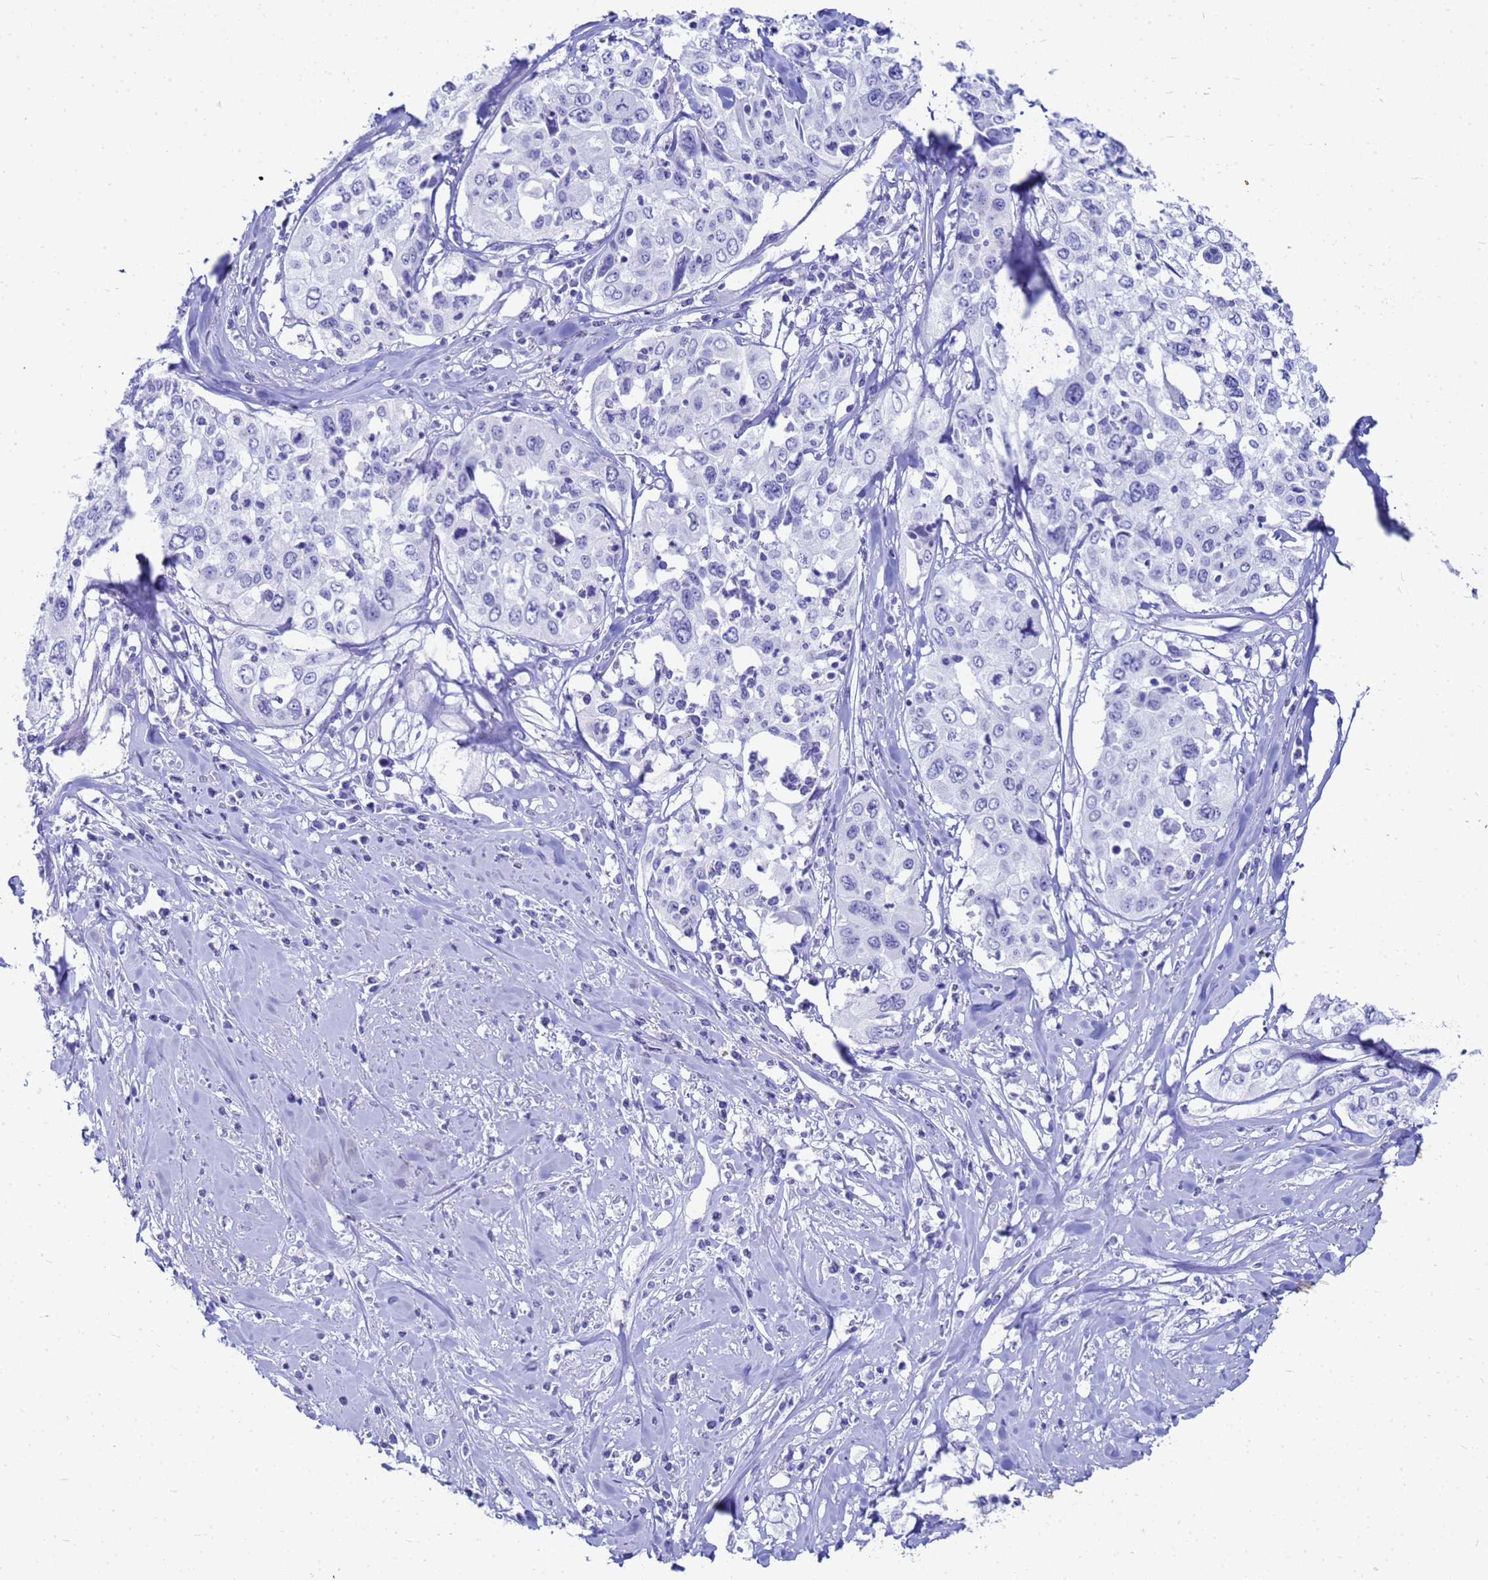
{"staining": {"intensity": "negative", "quantity": "none", "location": "none"}, "tissue": "cervical cancer", "cell_type": "Tumor cells", "image_type": "cancer", "snomed": [{"axis": "morphology", "description": "Squamous cell carcinoma, NOS"}, {"axis": "topography", "description": "Cervix"}], "caption": "There is no significant staining in tumor cells of cervical squamous cell carcinoma. (Immunohistochemistry, brightfield microscopy, high magnification).", "gene": "CKB", "patient": {"sex": "female", "age": 31}}